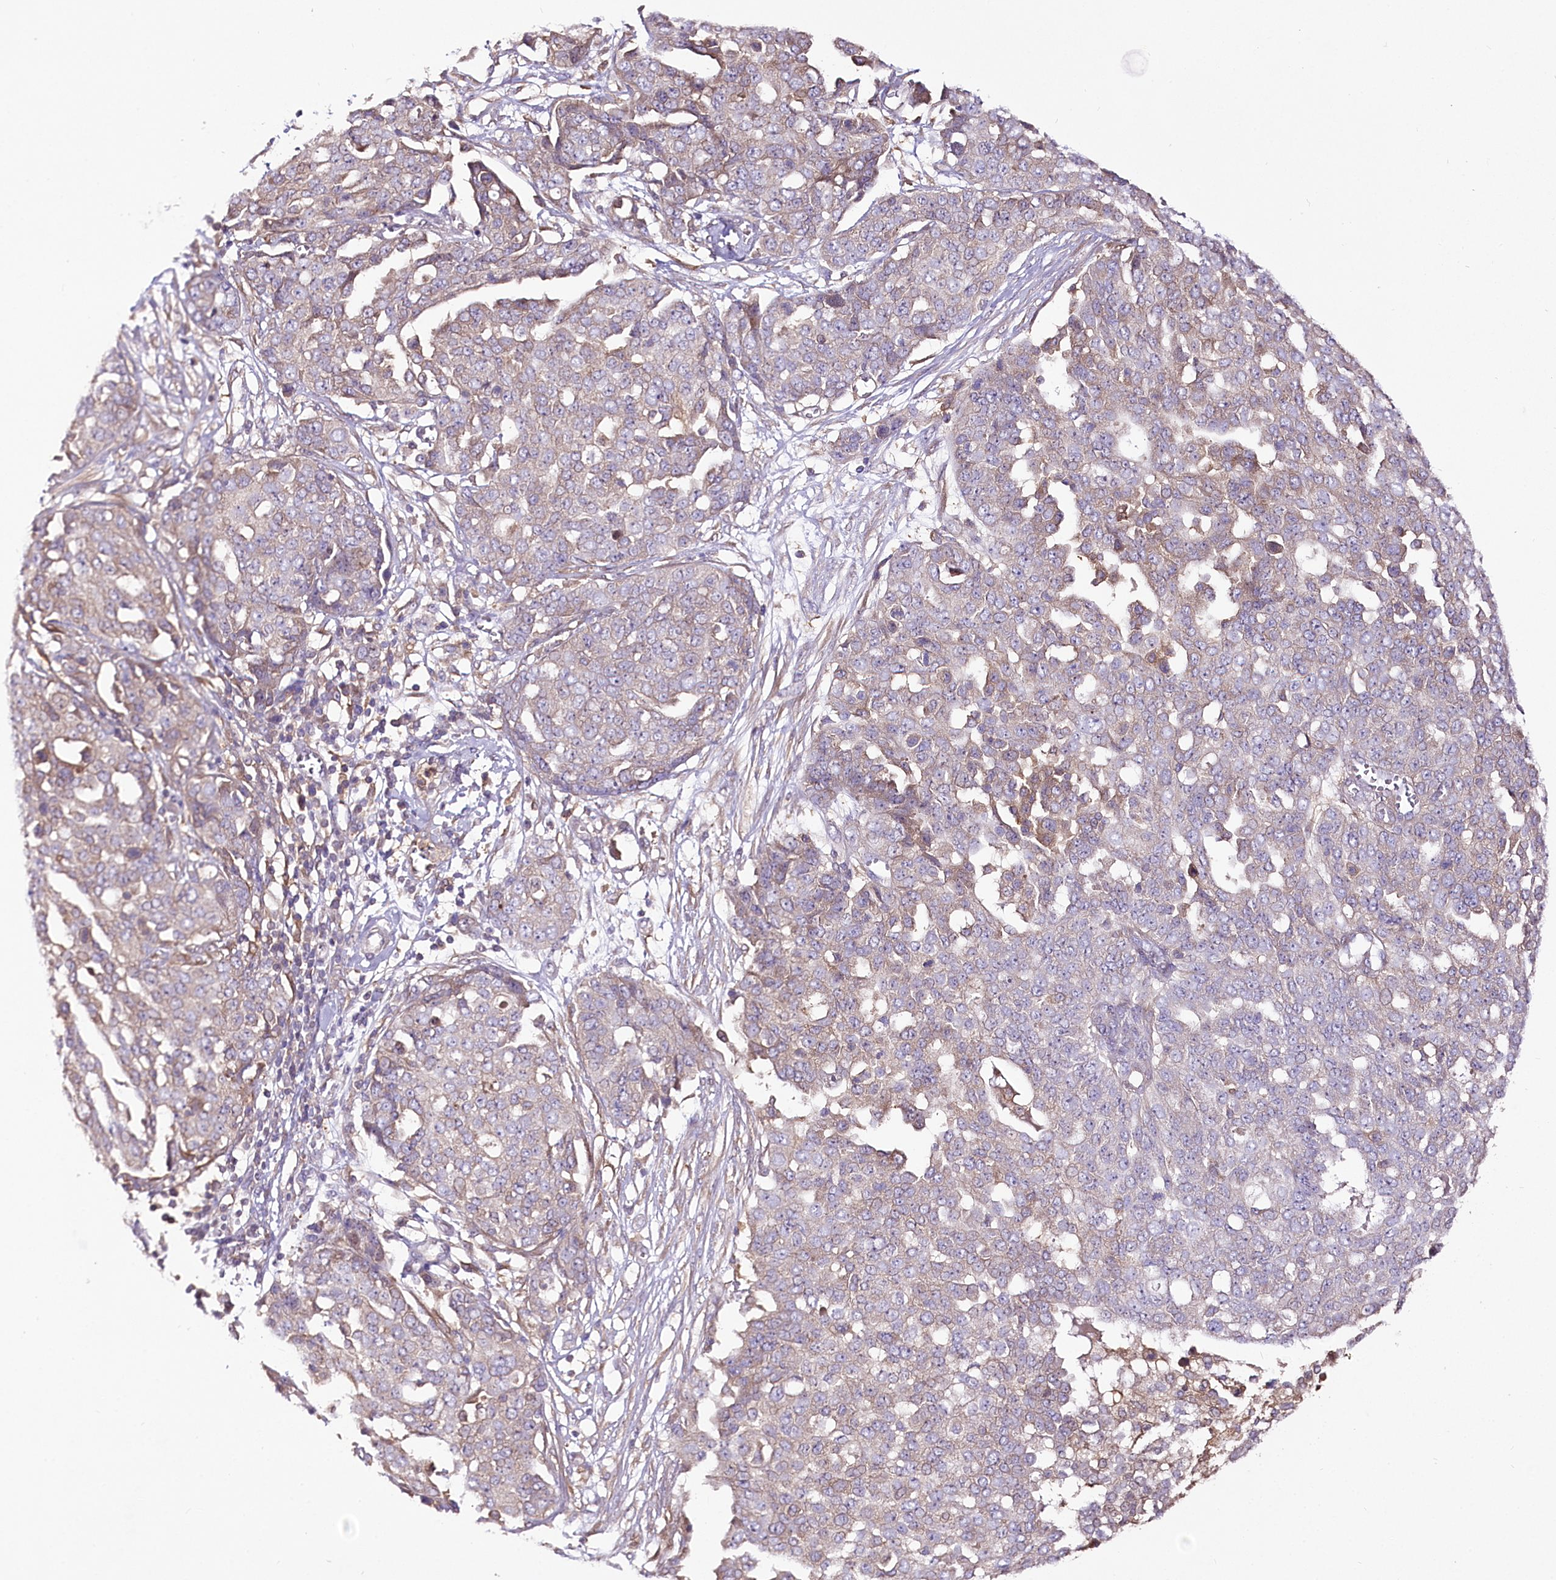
{"staining": {"intensity": "weak", "quantity": "25%-75%", "location": "cytoplasmic/membranous"}, "tissue": "ovarian cancer", "cell_type": "Tumor cells", "image_type": "cancer", "snomed": [{"axis": "morphology", "description": "Cystadenocarcinoma, serous, NOS"}, {"axis": "topography", "description": "Soft tissue"}, {"axis": "topography", "description": "Ovary"}], "caption": "Human ovarian cancer (serous cystadenocarcinoma) stained with a protein marker exhibits weak staining in tumor cells.", "gene": "UGP2", "patient": {"sex": "female", "age": 57}}